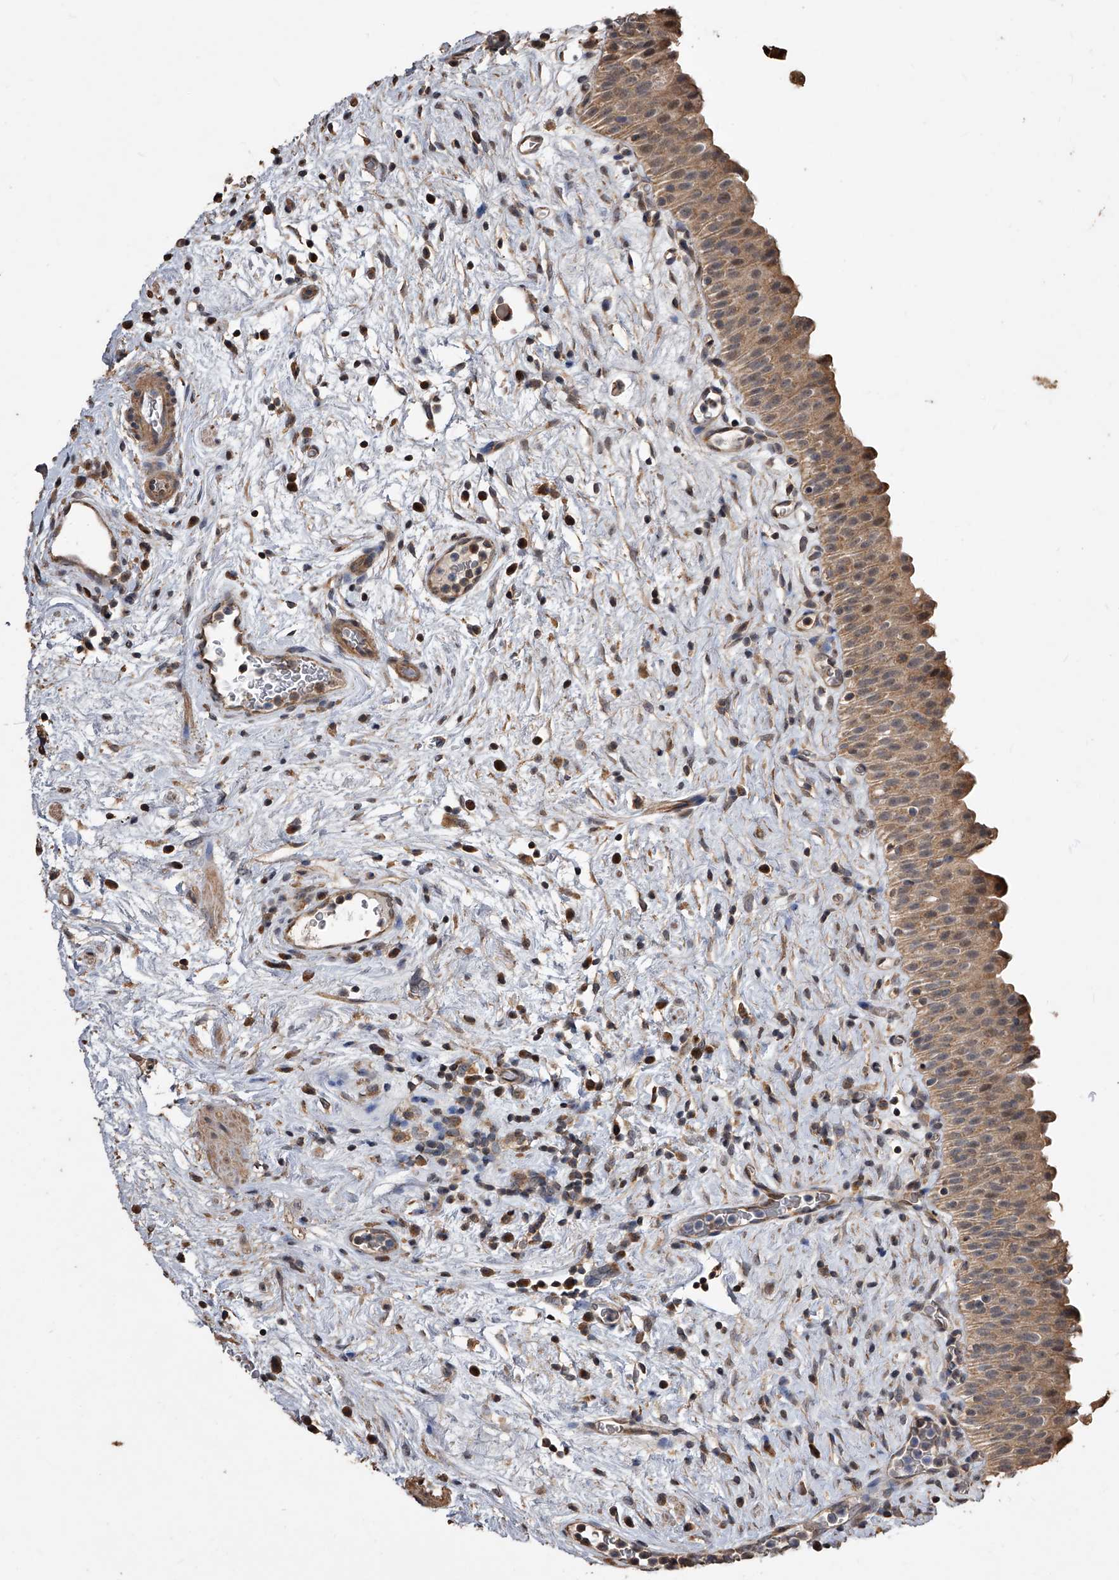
{"staining": {"intensity": "moderate", "quantity": ">75%", "location": "cytoplasmic/membranous"}, "tissue": "urinary bladder", "cell_type": "Urothelial cells", "image_type": "normal", "snomed": [{"axis": "morphology", "description": "Normal tissue, NOS"}, {"axis": "topography", "description": "Urinary bladder"}], "caption": "Protein staining demonstrates moderate cytoplasmic/membranous staining in about >75% of urothelial cells in normal urinary bladder.", "gene": "LTV1", "patient": {"sex": "male", "age": 82}}